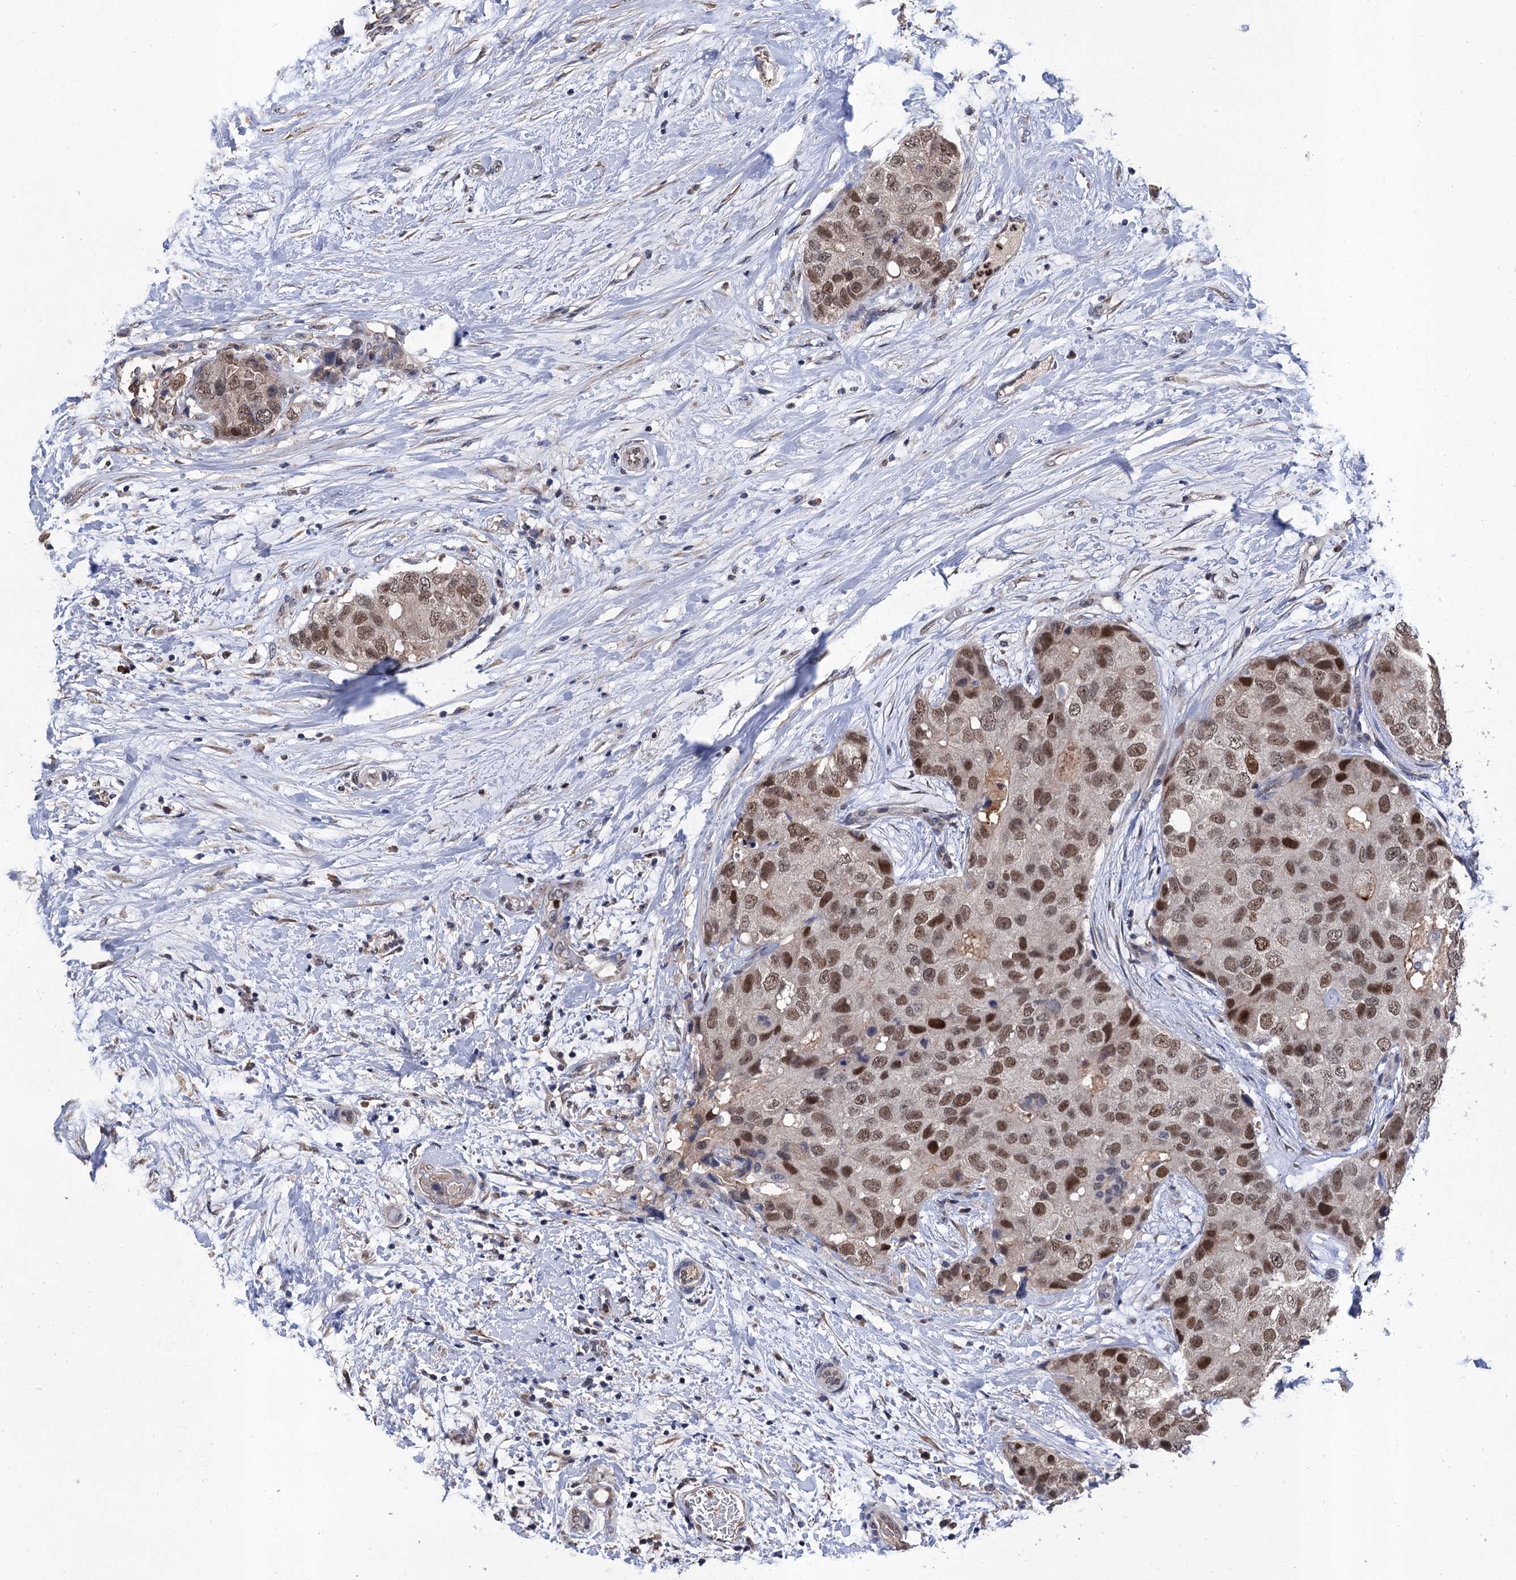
{"staining": {"intensity": "moderate", "quantity": ">75%", "location": "nuclear"}, "tissue": "breast cancer", "cell_type": "Tumor cells", "image_type": "cancer", "snomed": [{"axis": "morphology", "description": "Duct carcinoma"}, {"axis": "topography", "description": "Breast"}], "caption": "The image shows staining of breast cancer, revealing moderate nuclear protein expression (brown color) within tumor cells. The staining is performed using DAB brown chromogen to label protein expression. The nuclei are counter-stained blue using hematoxylin.", "gene": "TSEN34", "patient": {"sex": "female", "age": 62}}